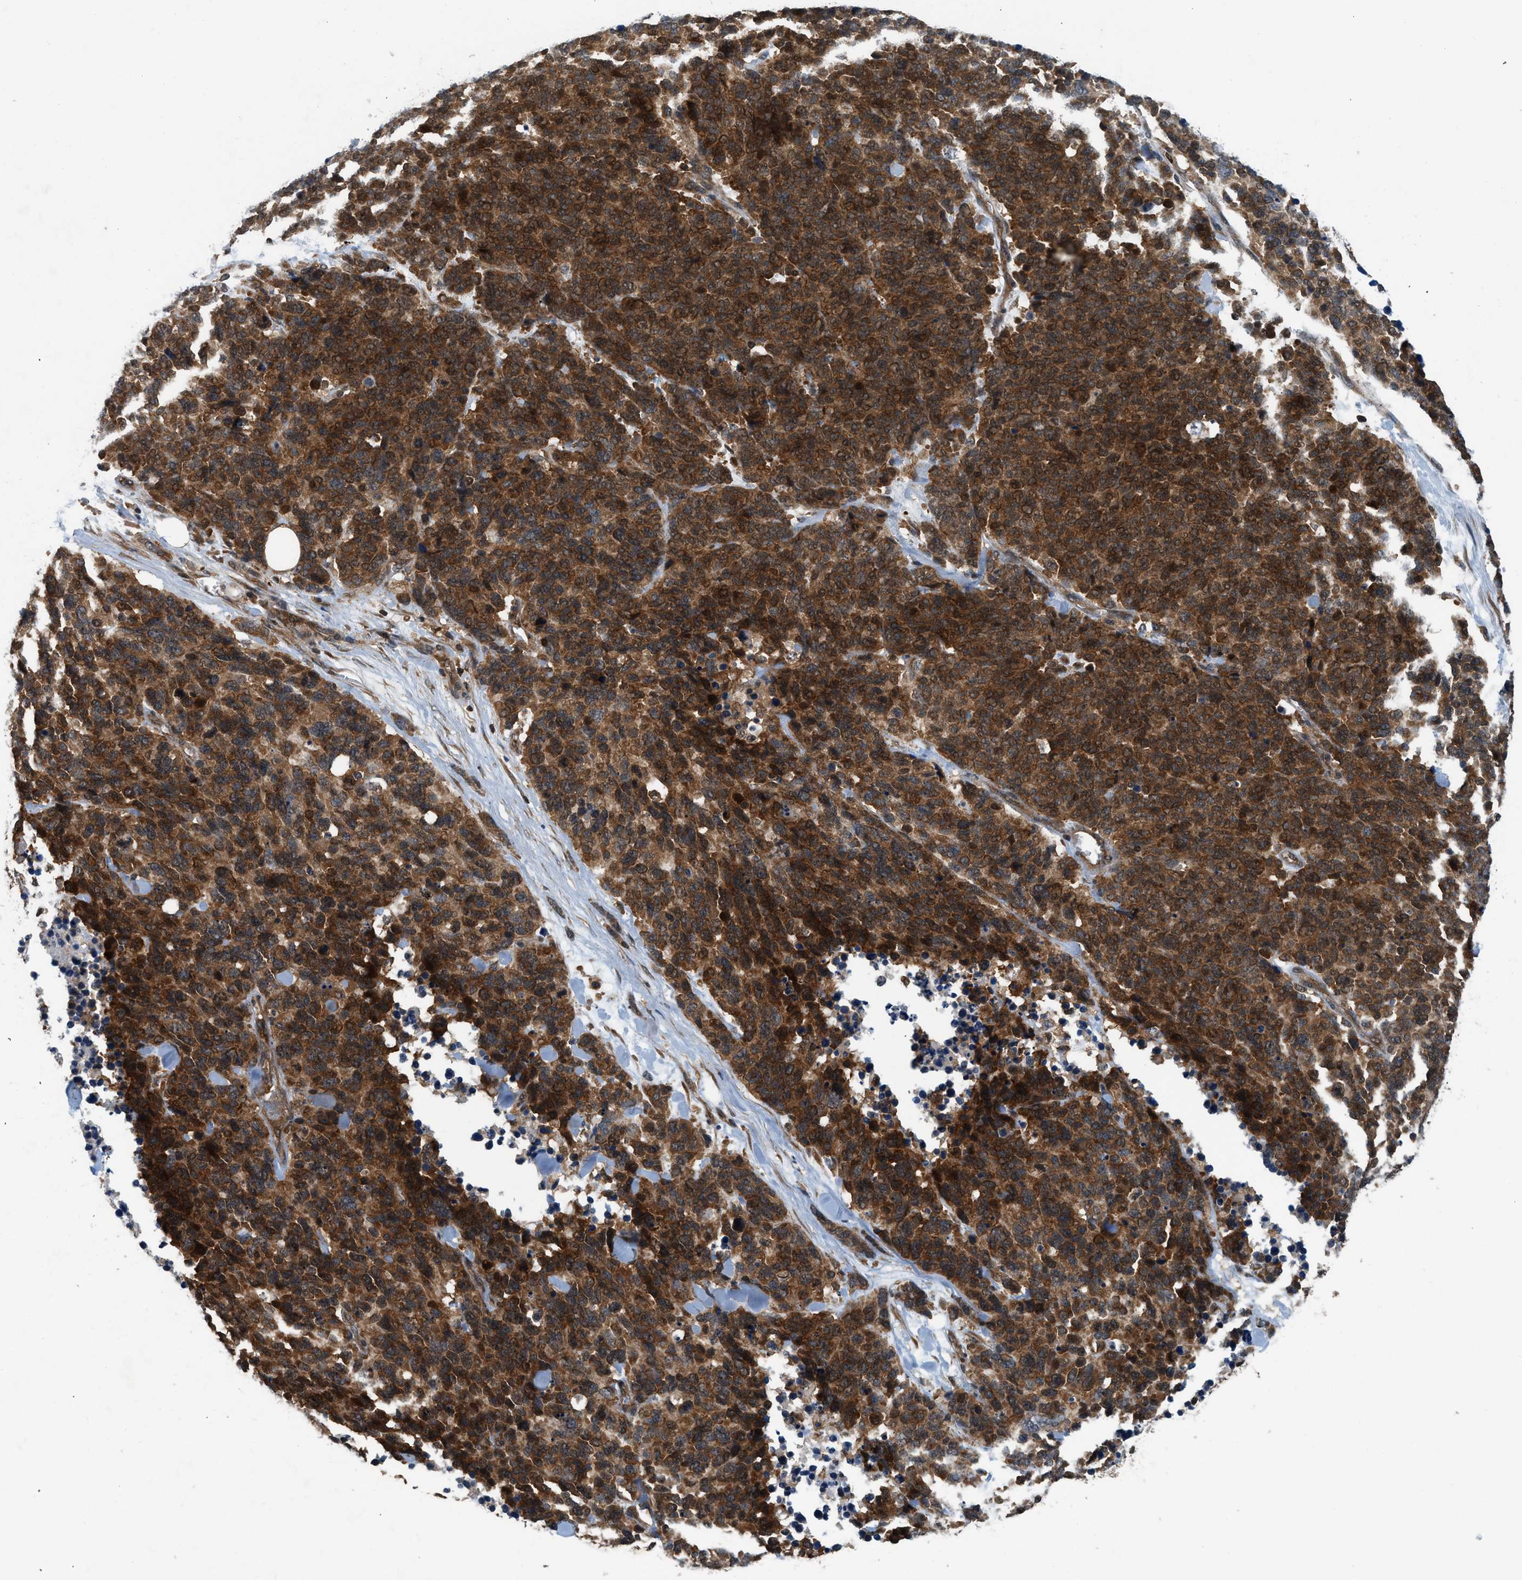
{"staining": {"intensity": "strong", "quantity": ">75%", "location": "cytoplasmic/membranous,nuclear"}, "tissue": "lung cancer", "cell_type": "Tumor cells", "image_type": "cancer", "snomed": [{"axis": "morphology", "description": "Neoplasm, malignant, NOS"}, {"axis": "topography", "description": "Lung"}], "caption": "Neoplasm (malignant) (lung) stained with IHC shows strong cytoplasmic/membranous and nuclear staining in approximately >75% of tumor cells.", "gene": "OXSR1", "patient": {"sex": "female", "age": 58}}